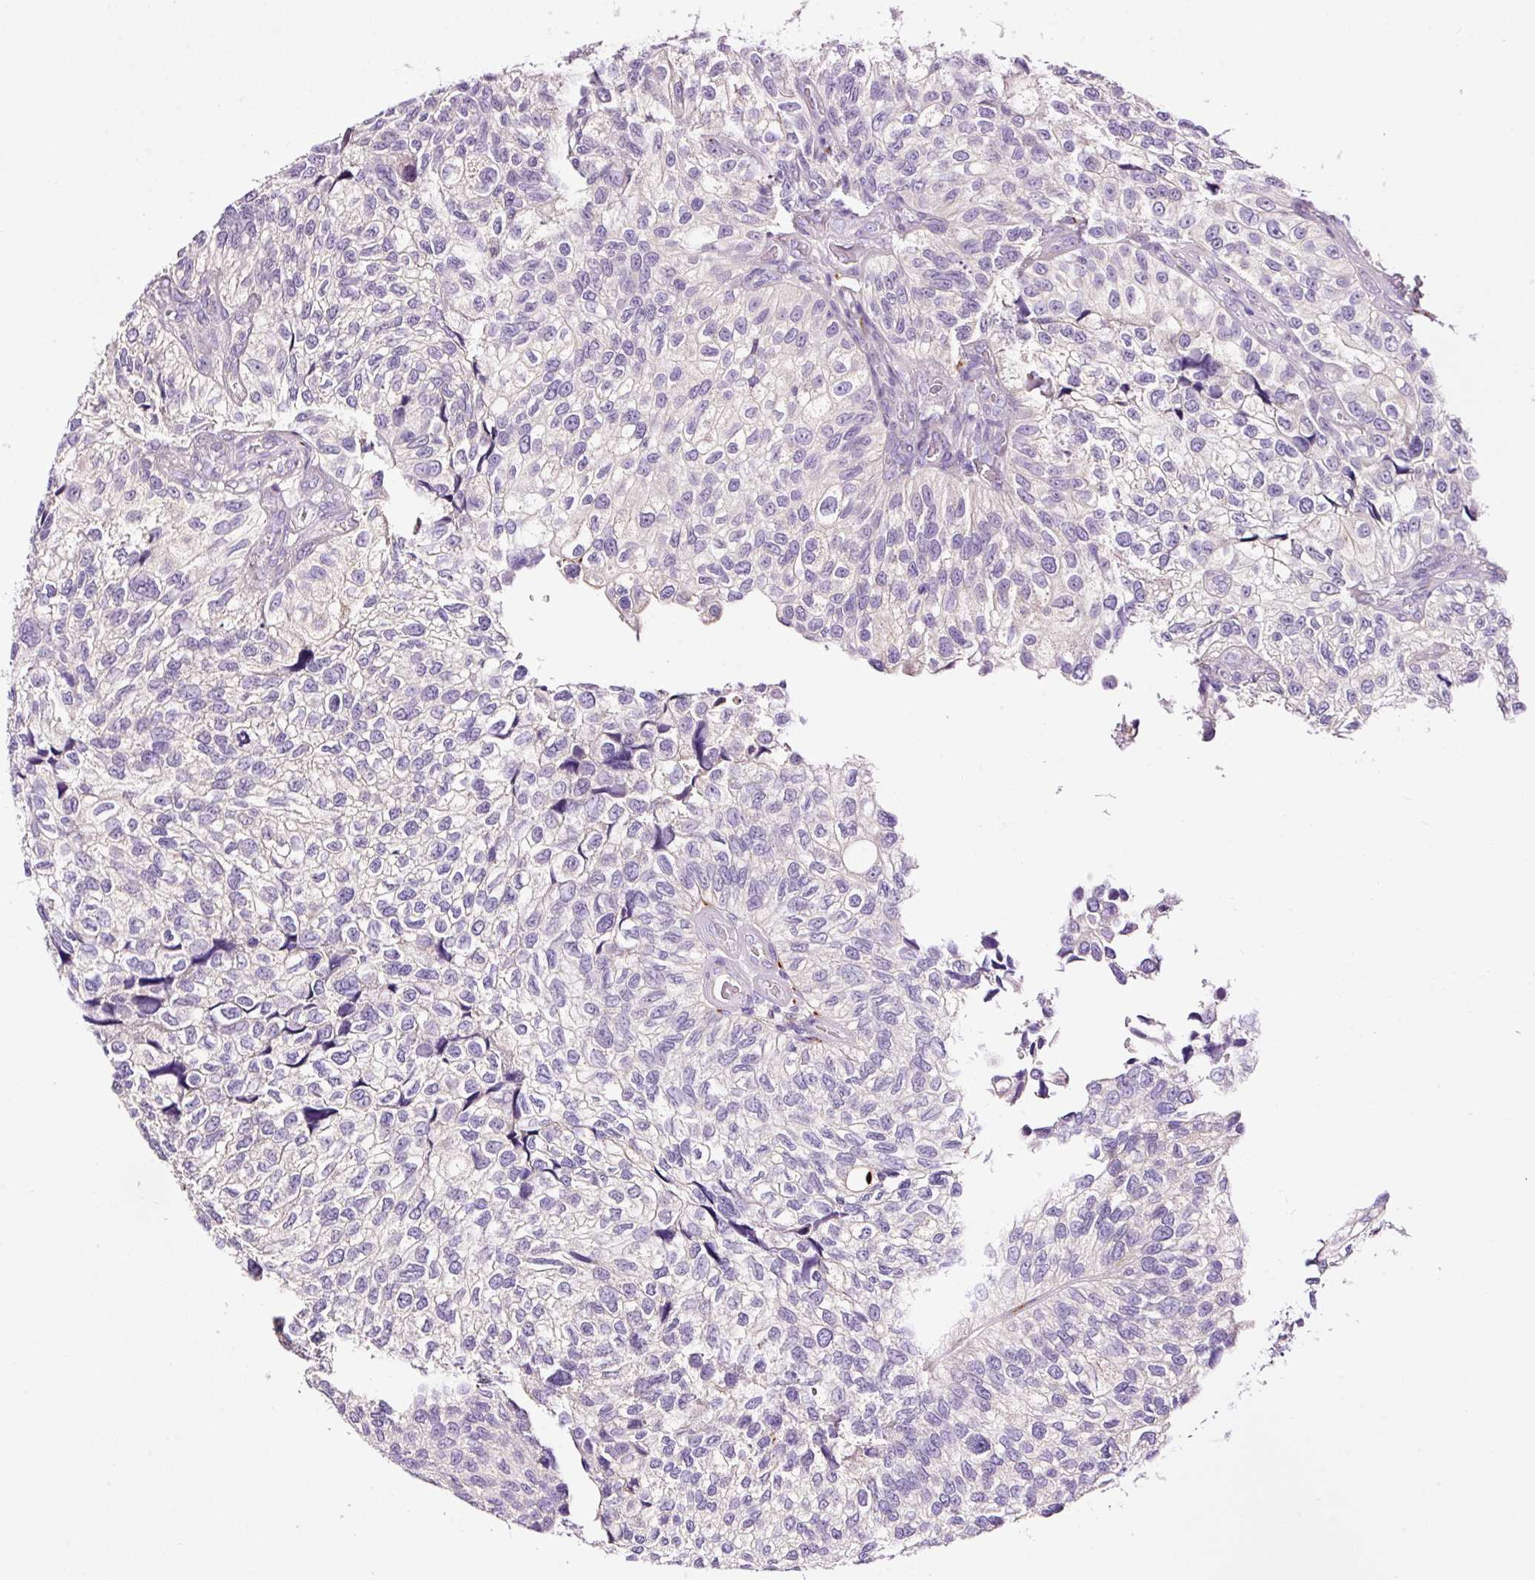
{"staining": {"intensity": "negative", "quantity": "none", "location": "none"}, "tissue": "urothelial cancer", "cell_type": "Tumor cells", "image_type": "cancer", "snomed": [{"axis": "morphology", "description": "Urothelial carcinoma, NOS"}, {"axis": "topography", "description": "Urinary bladder"}], "caption": "Immunohistochemical staining of urothelial cancer demonstrates no significant positivity in tumor cells.", "gene": "PAM", "patient": {"sex": "male", "age": 87}}